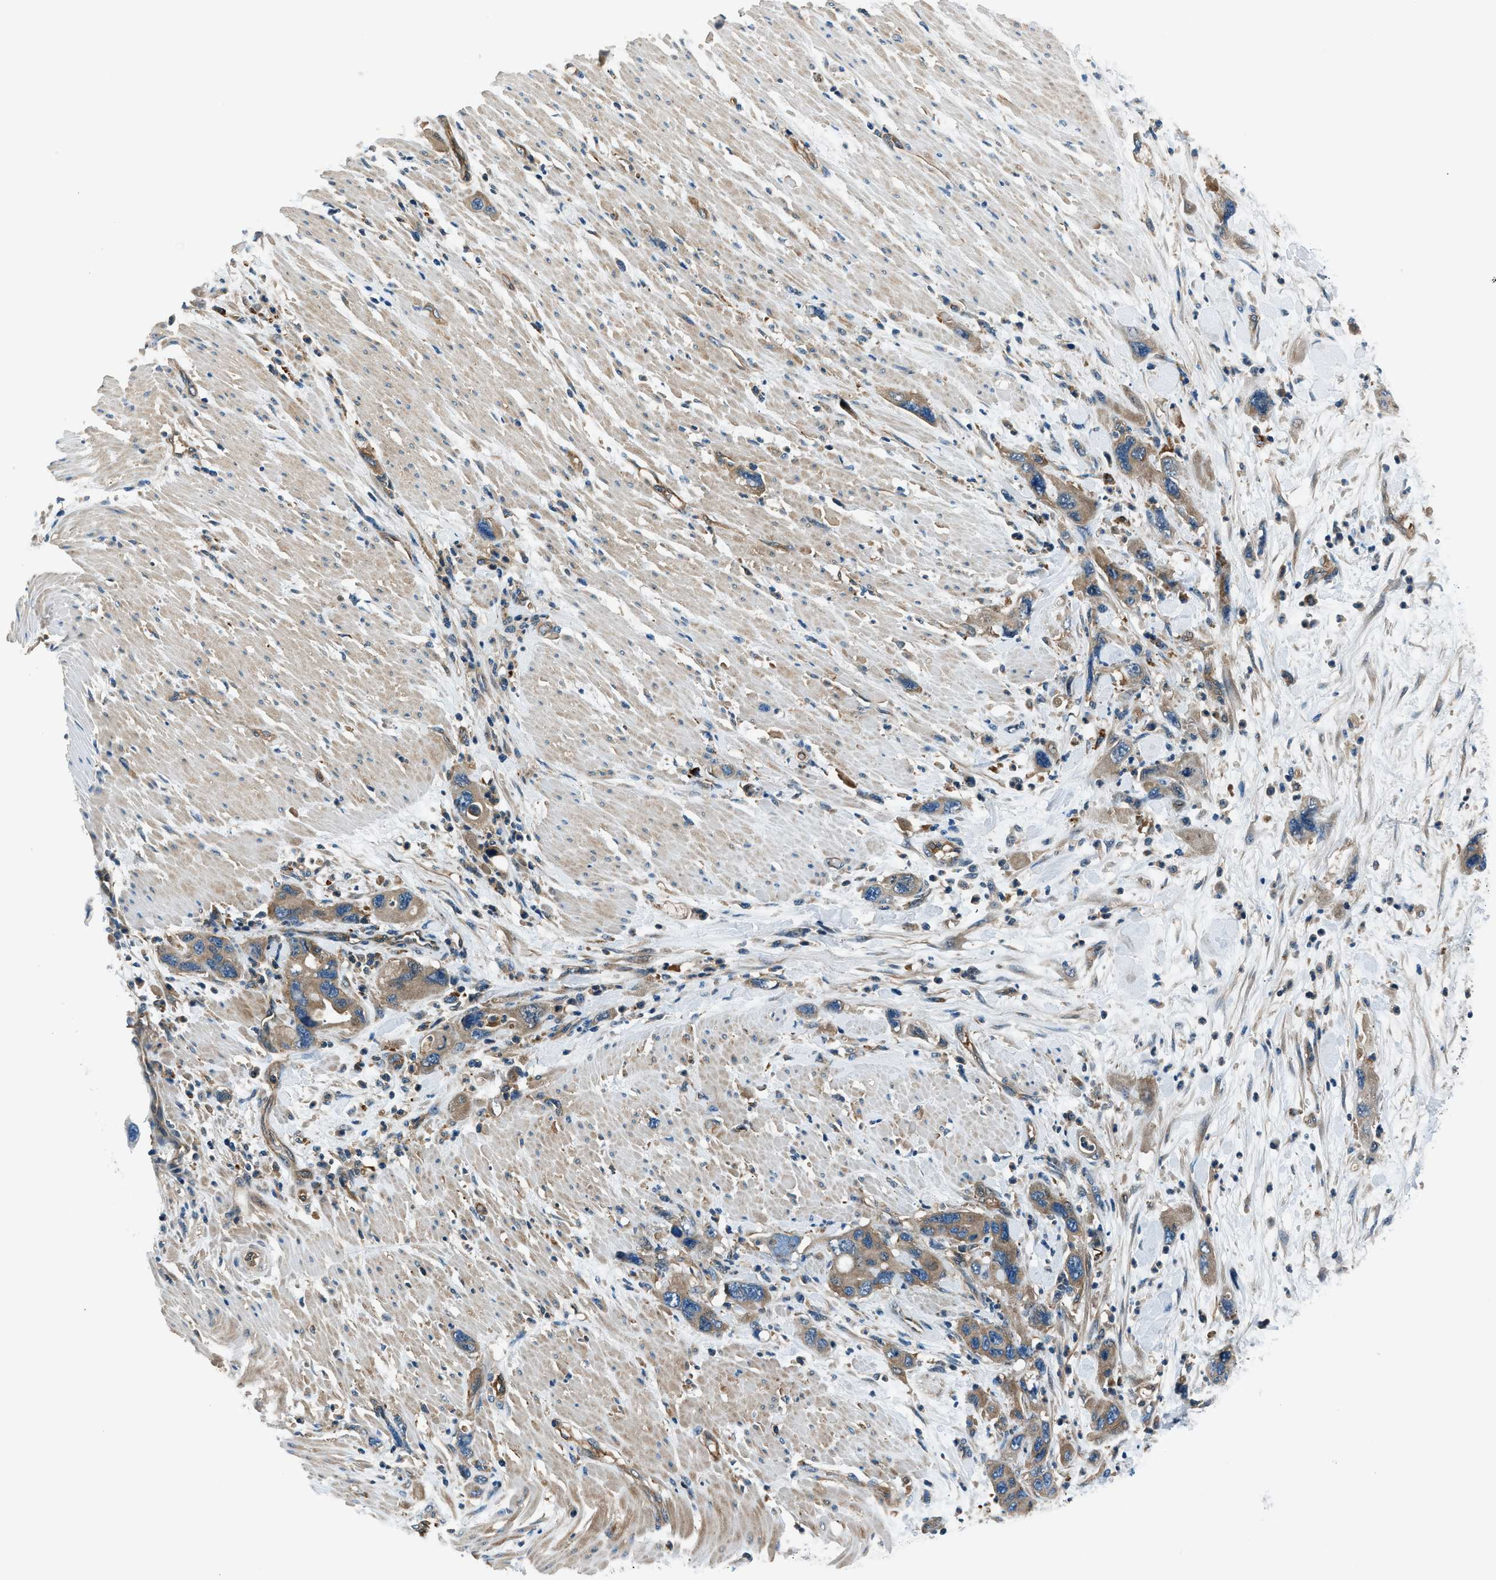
{"staining": {"intensity": "moderate", "quantity": ">75%", "location": "cytoplasmic/membranous"}, "tissue": "pancreatic cancer", "cell_type": "Tumor cells", "image_type": "cancer", "snomed": [{"axis": "morphology", "description": "Normal tissue, NOS"}, {"axis": "morphology", "description": "Adenocarcinoma, NOS"}, {"axis": "topography", "description": "Pancreas"}], "caption": "Human pancreatic cancer (adenocarcinoma) stained with a protein marker demonstrates moderate staining in tumor cells.", "gene": "SLC19A2", "patient": {"sex": "female", "age": 71}}